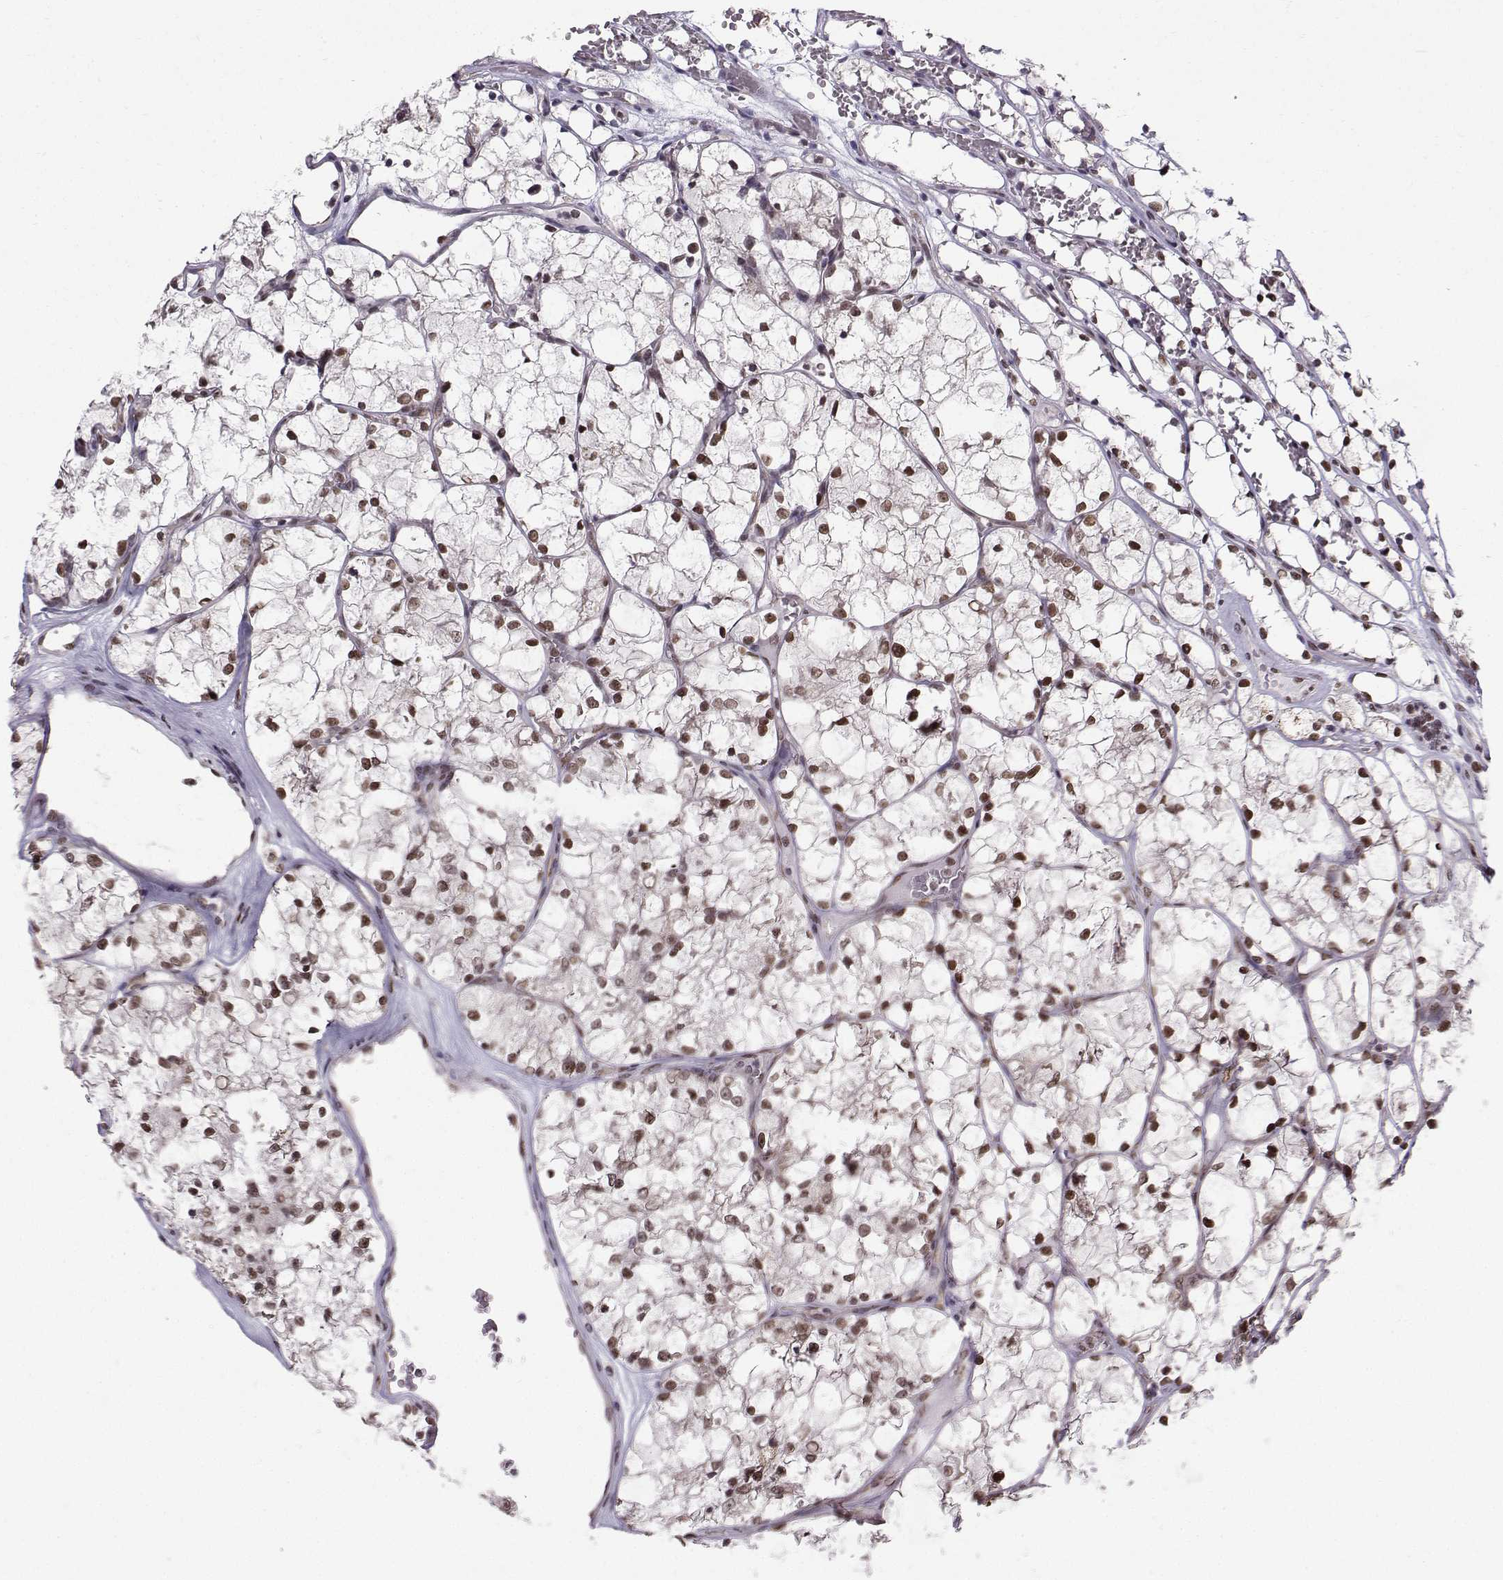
{"staining": {"intensity": "moderate", "quantity": ">75%", "location": "nuclear"}, "tissue": "renal cancer", "cell_type": "Tumor cells", "image_type": "cancer", "snomed": [{"axis": "morphology", "description": "Adenocarcinoma, NOS"}, {"axis": "topography", "description": "Kidney"}], "caption": "Renal cancer stained for a protein demonstrates moderate nuclear positivity in tumor cells.", "gene": "EZH1", "patient": {"sex": "female", "age": 69}}